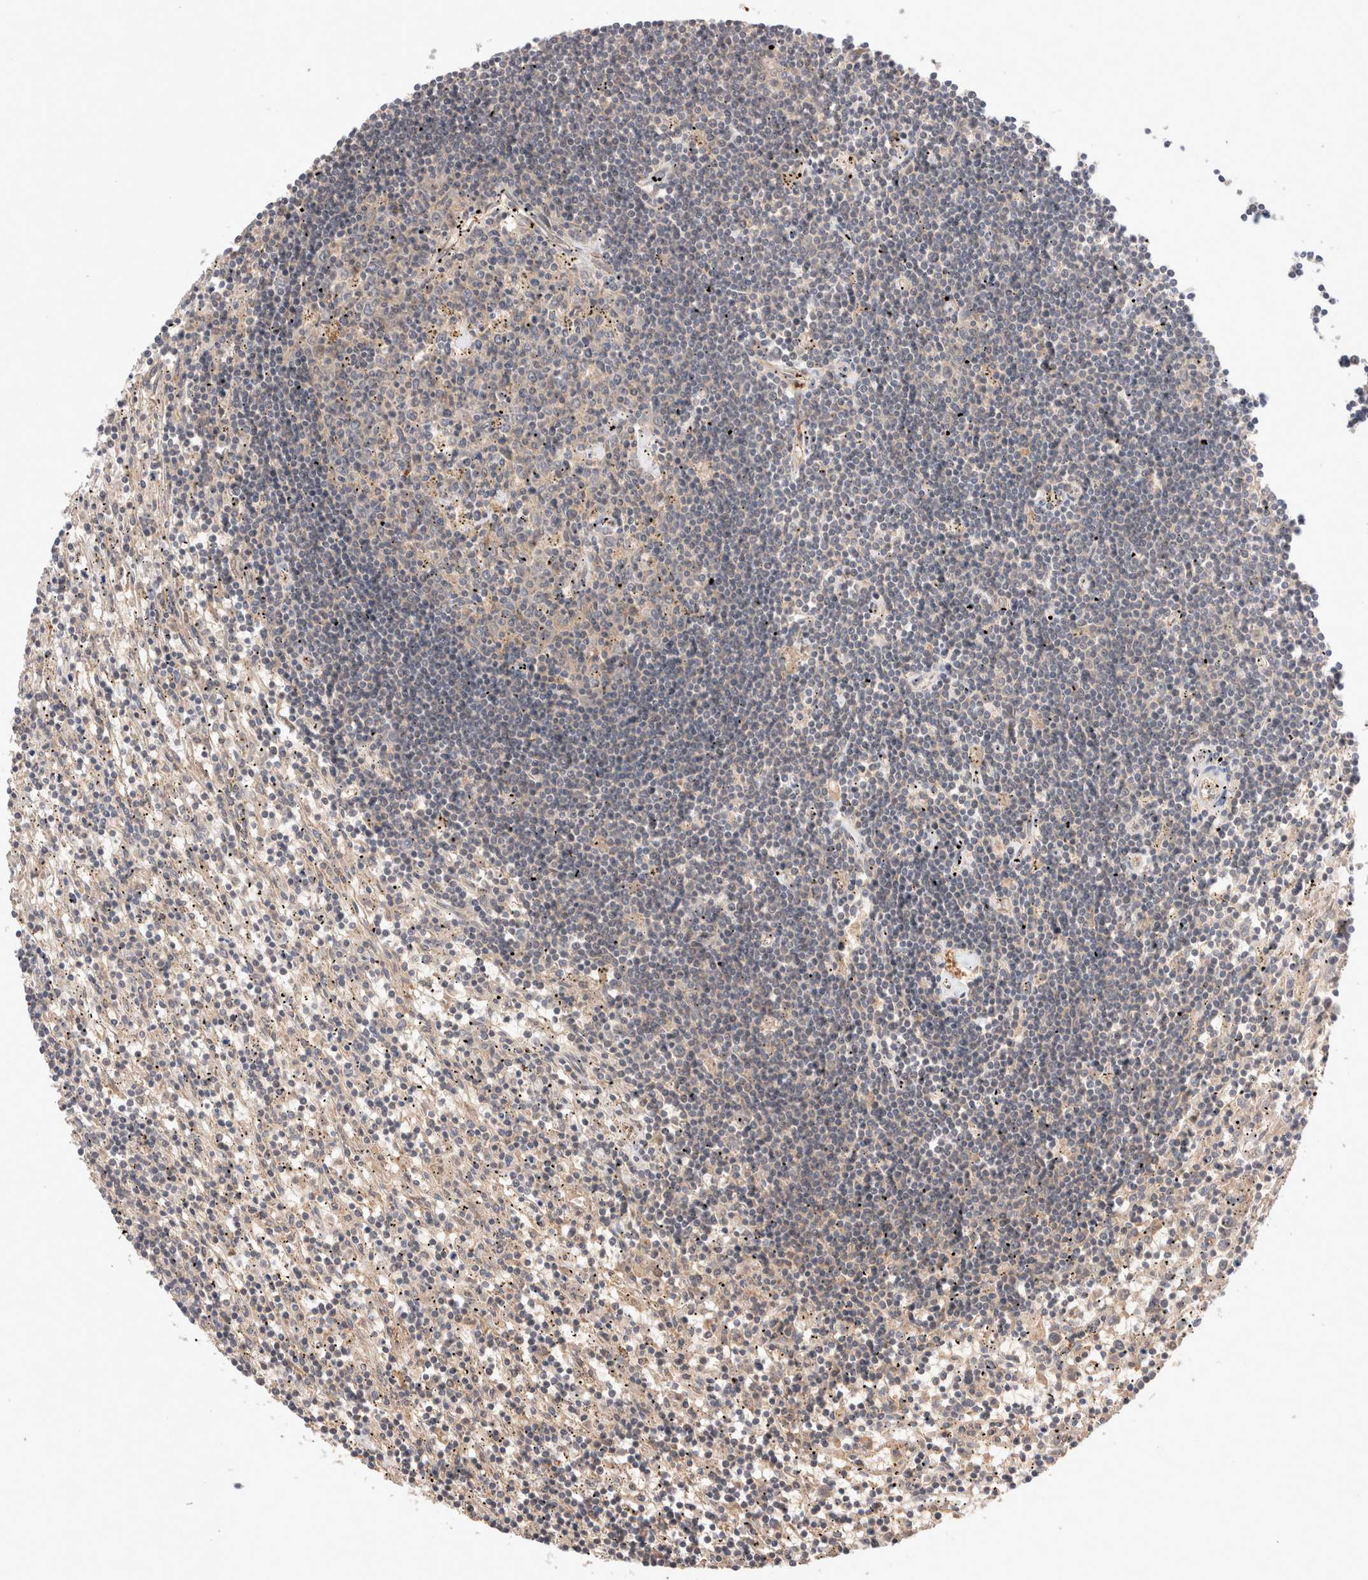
{"staining": {"intensity": "weak", "quantity": "<25%", "location": "cytoplasmic/membranous"}, "tissue": "lymphoma", "cell_type": "Tumor cells", "image_type": "cancer", "snomed": [{"axis": "morphology", "description": "Malignant lymphoma, non-Hodgkin's type, Low grade"}, {"axis": "topography", "description": "Spleen"}], "caption": "Immunohistochemistry micrograph of lymphoma stained for a protein (brown), which reveals no positivity in tumor cells.", "gene": "KLHL20", "patient": {"sex": "male", "age": 76}}